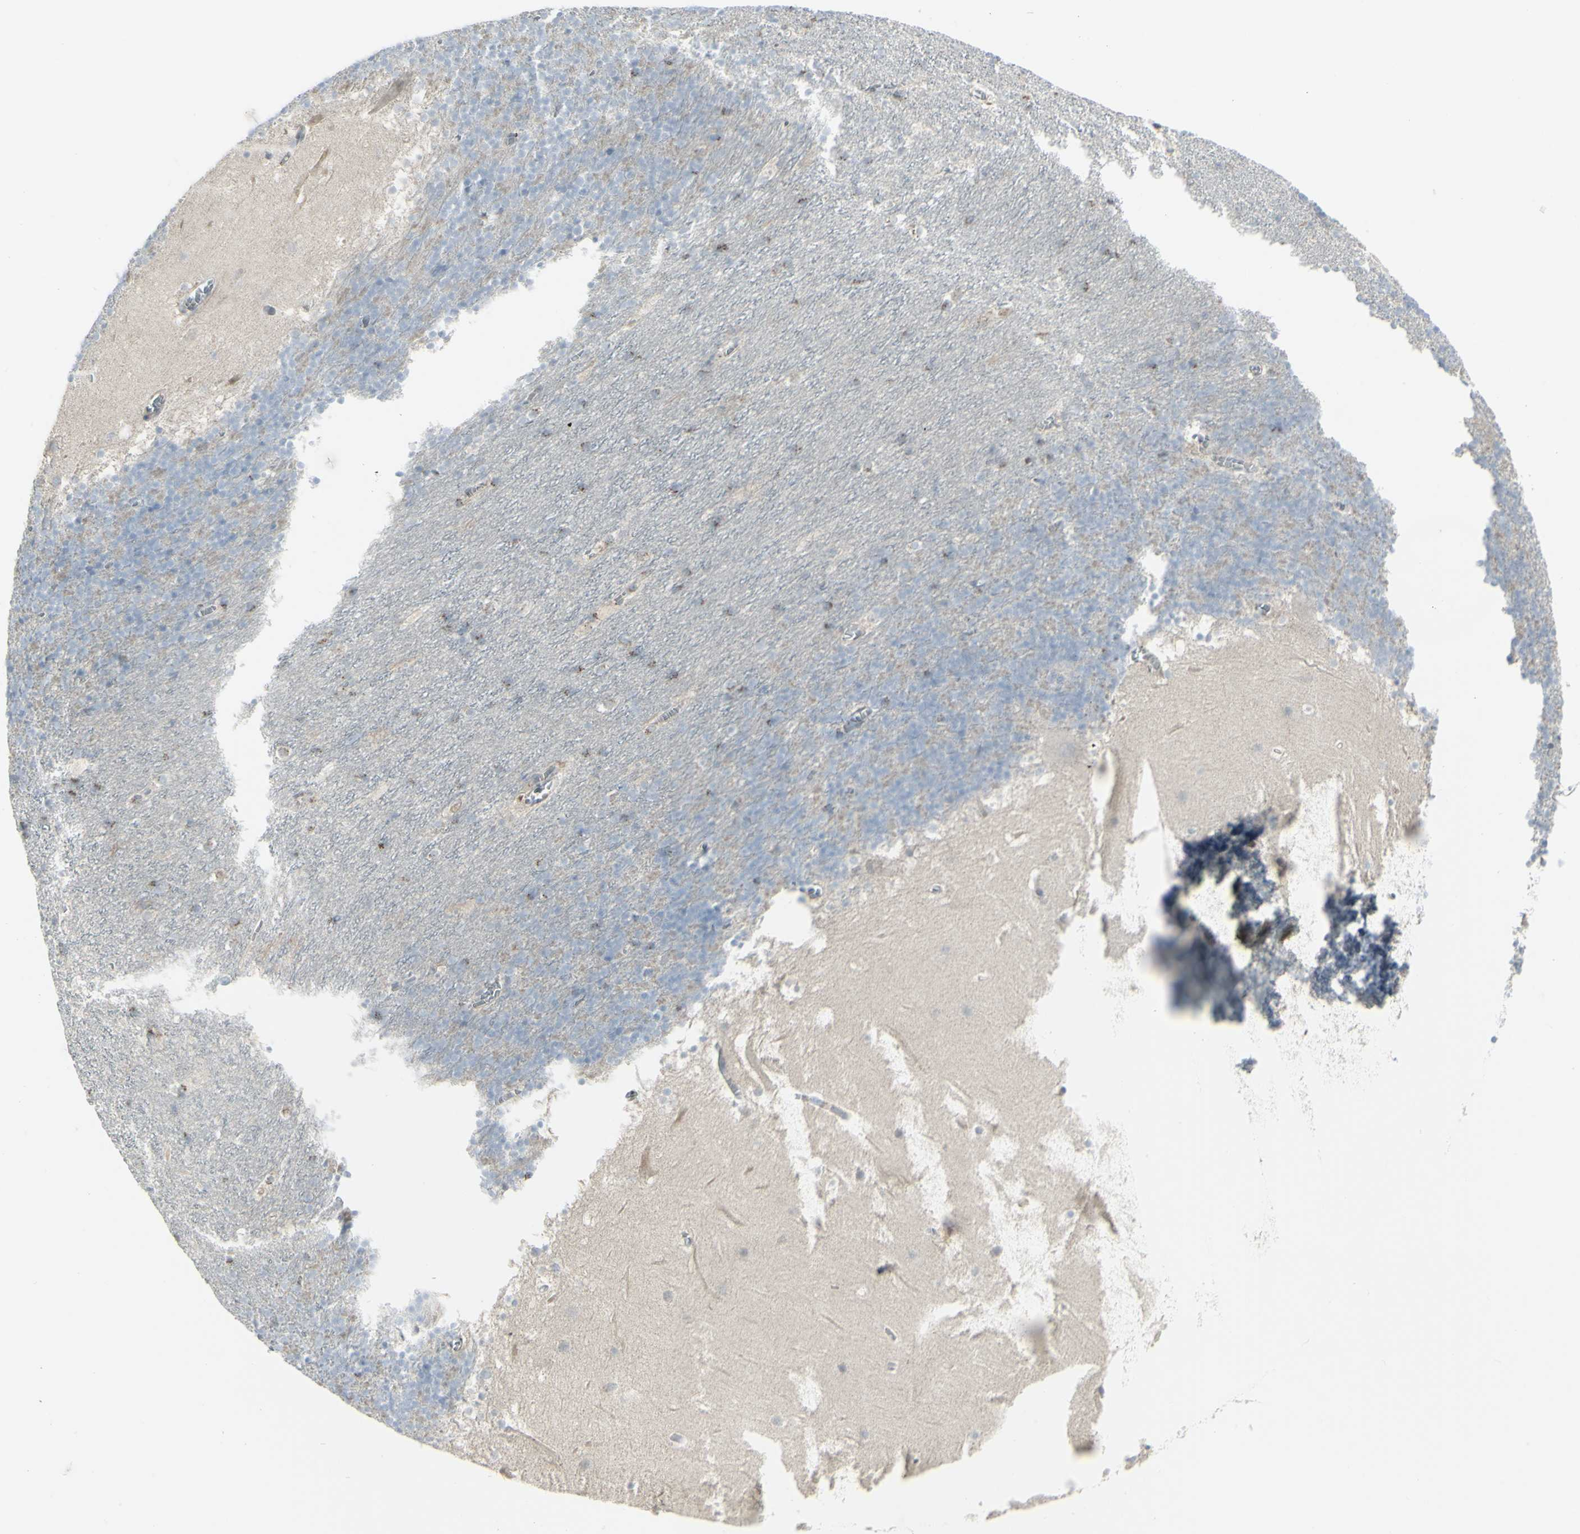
{"staining": {"intensity": "negative", "quantity": "none", "location": "none"}, "tissue": "cerebellum", "cell_type": "Cells in granular layer", "image_type": "normal", "snomed": [{"axis": "morphology", "description": "Normal tissue, NOS"}, {"axis": "topography", "description": "Cerebellum"}], "caption": "Immunohistochemical staining of normal cerebellum reveals no significant expression in cells in granular layer.", "gene": "GALNT6", "patient": {"sex": "male", "age": 45}}